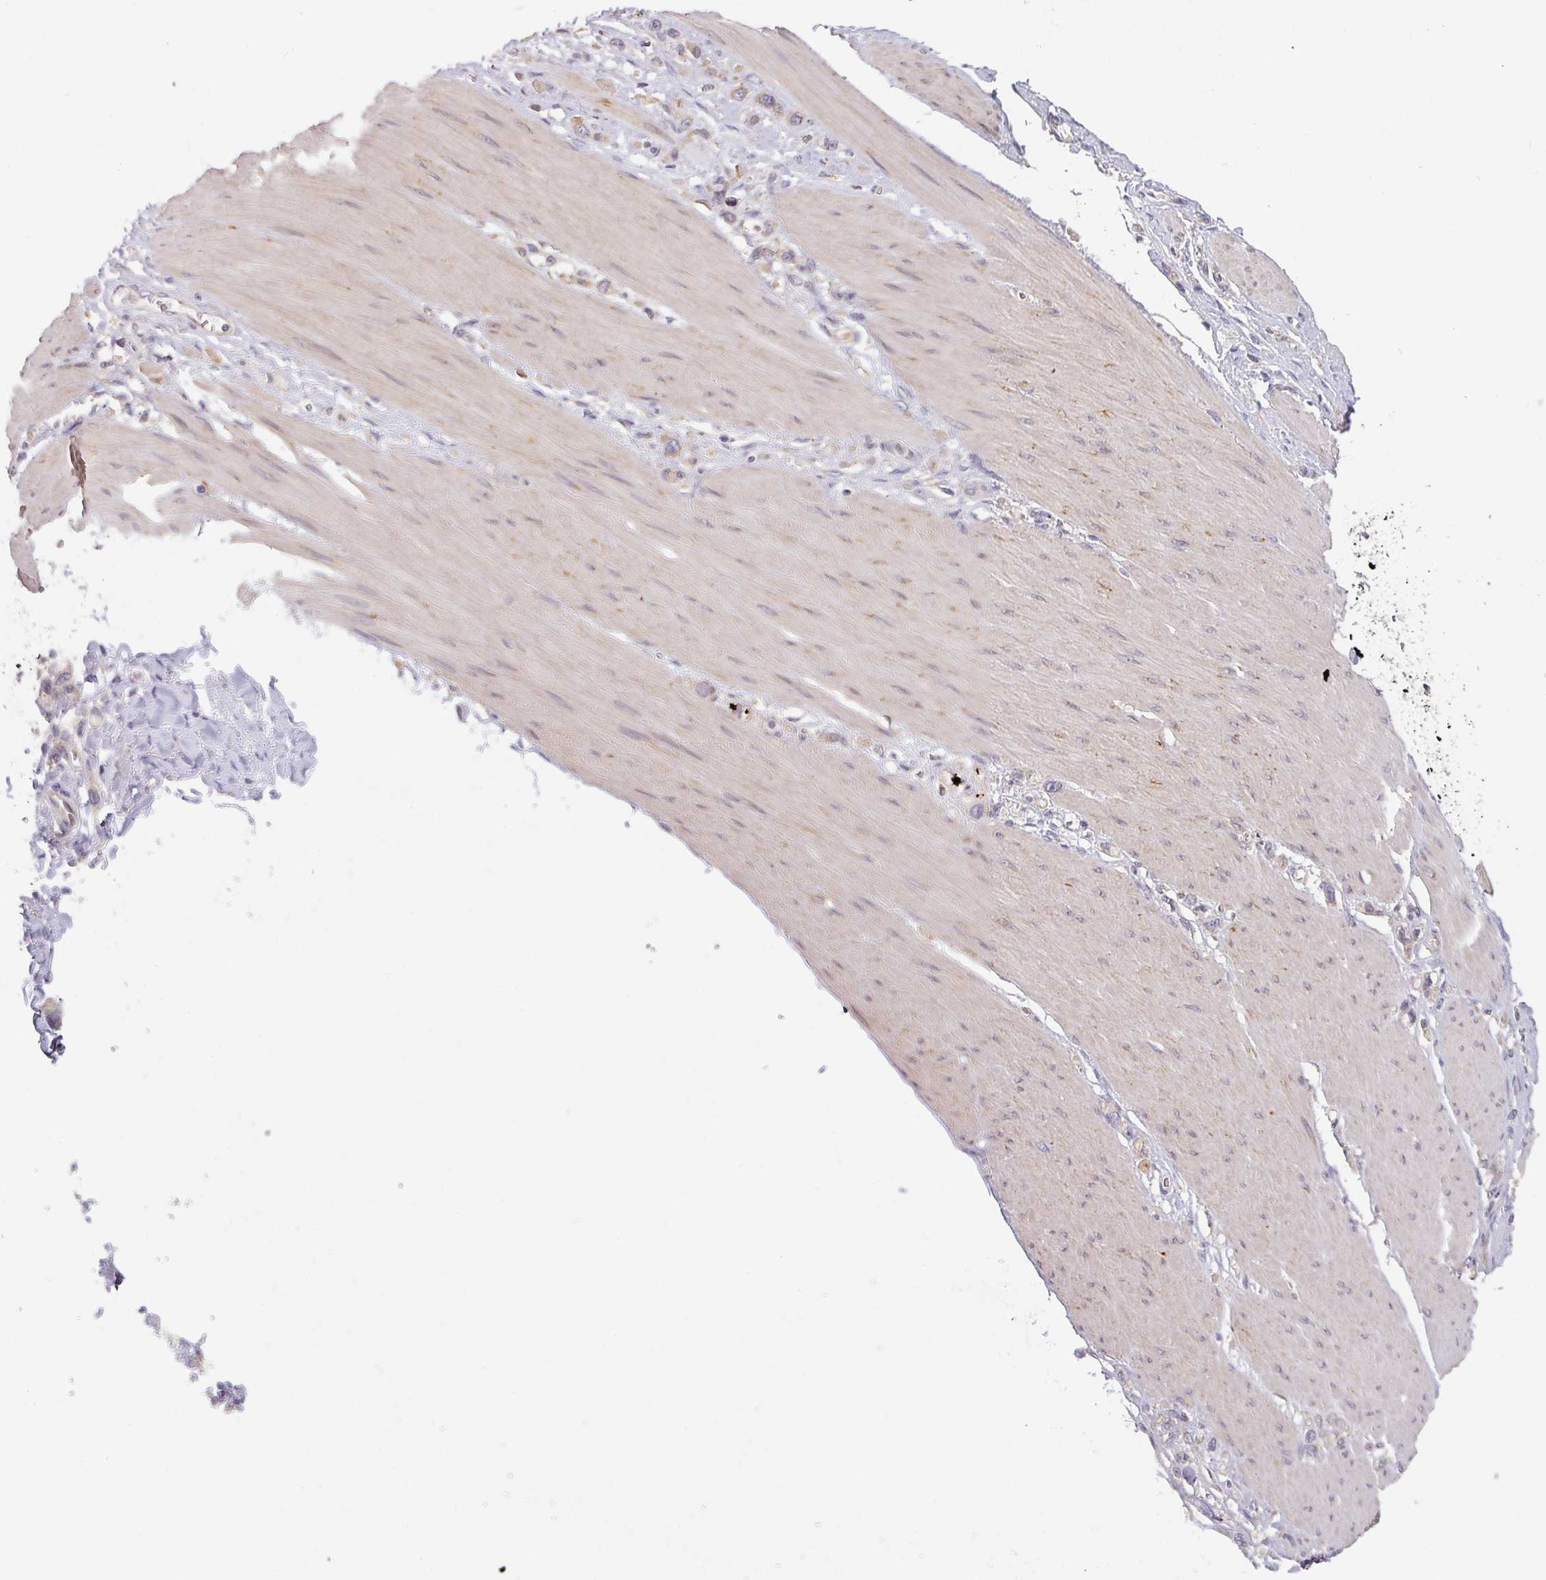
{"staining": {"intensity": "negative", "quantity": "none", "location": "none"}, "tissue": "stomach cancer", "cell_type": "Tumor cells", "image_type": "cancer", "snomed": [{"axis": "morphology", "description": "Adenocarcinoma, NOS"}, {"axis": "topography", "description": "Stomach"}], "caption": "Adenocarcinoma (stomach) was stained to show a protein in brown. There is no significant staining in tumor cells.", "gene": "TAPT1", "patient": {"sex": "female", "age": 65}}